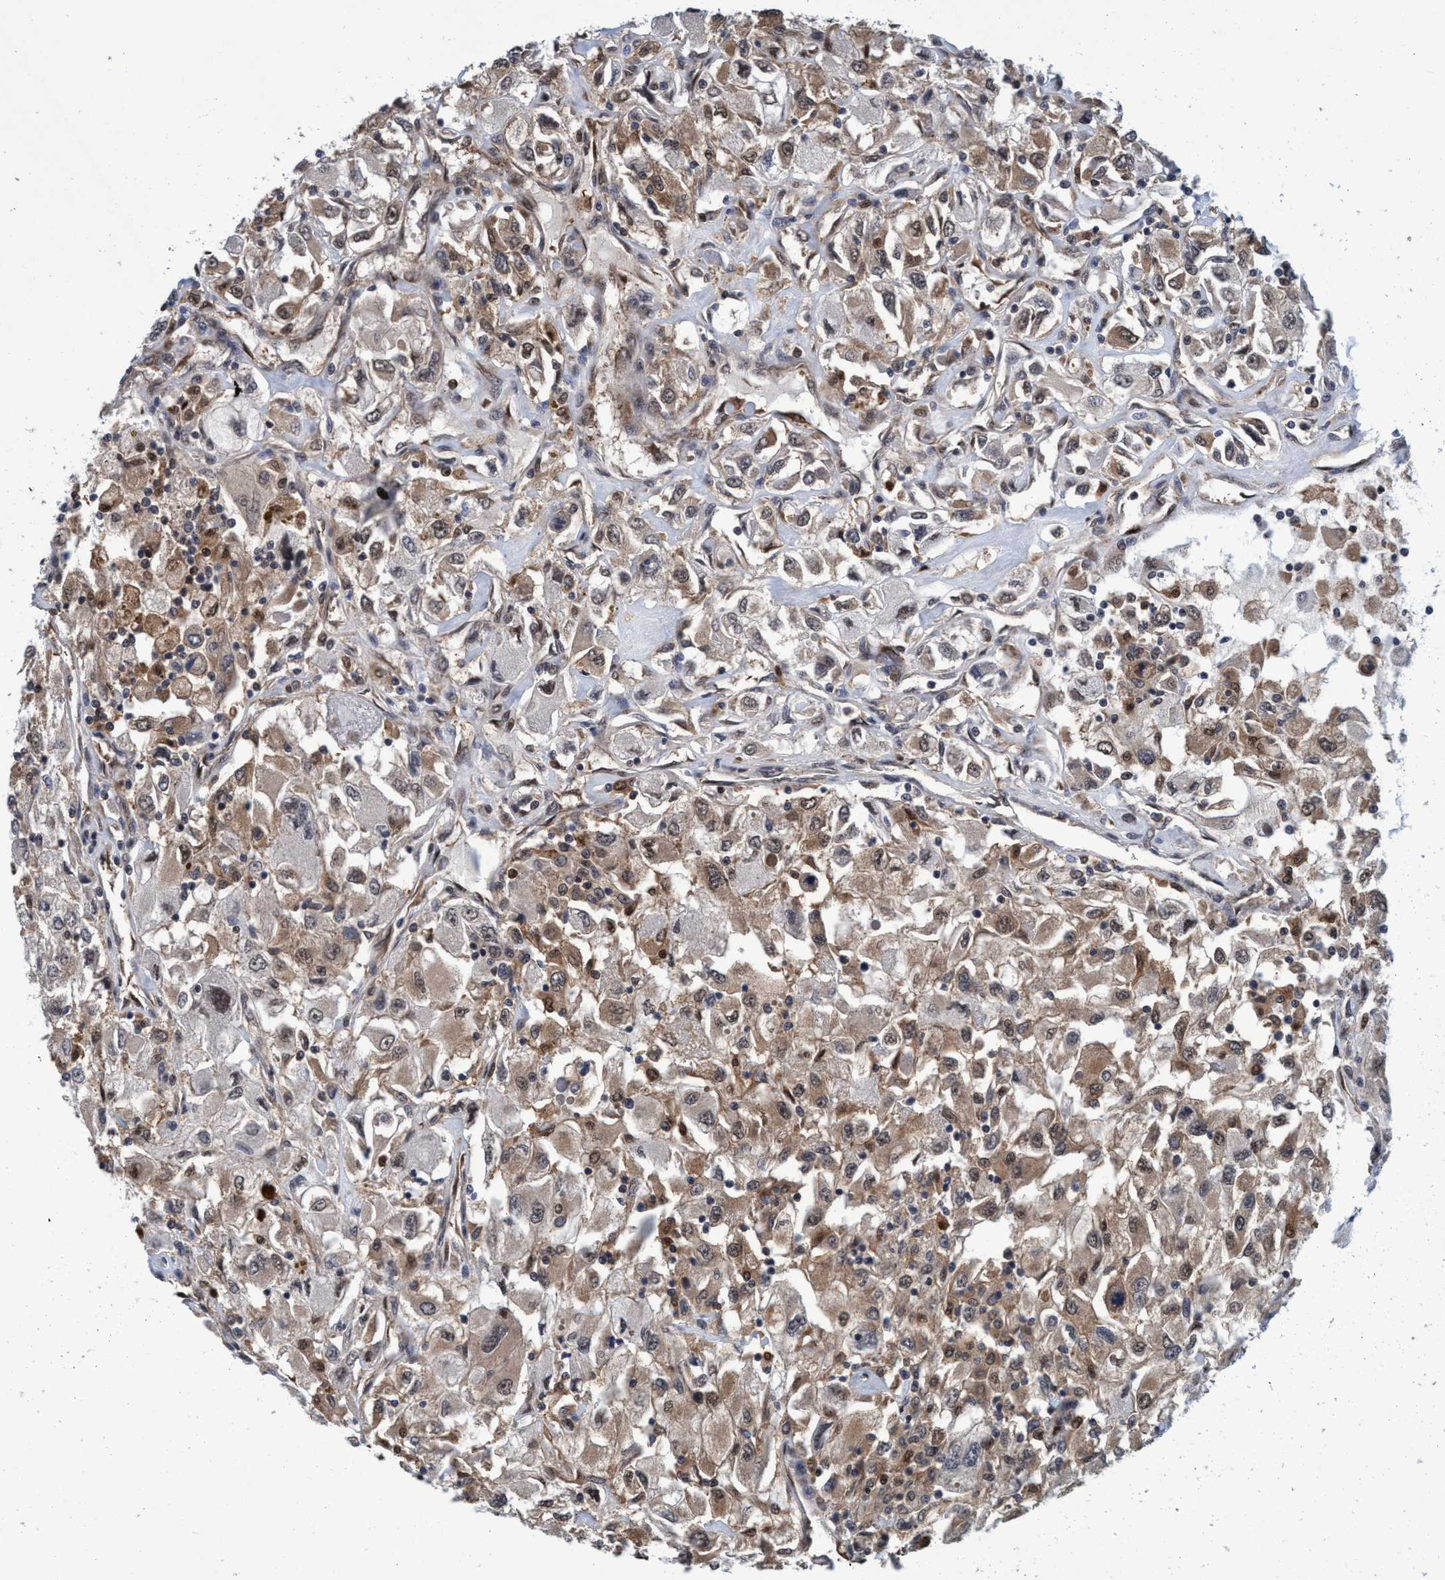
{"staining": {"intensity": "weak", "quantity": ">75%", "location": "cytoplasmic/membranous"}, "tissue": "renal cancer", "cell_type": "Tumor cells", "image_type": "cancer", "snomed": [{"axis": "morphology", "description": "Adenocarcinoma, NOS"}, {"axis": "topography", "description": "Kidney"}], "caption": "Renal cancer tissue exhibits weak cytoplasmic/membranous positivity in about >75% of tumor cells, visualized by immunohistochemistry.", "gene": "PSMD12", "patient": {"sex": "female", "age": 52}}